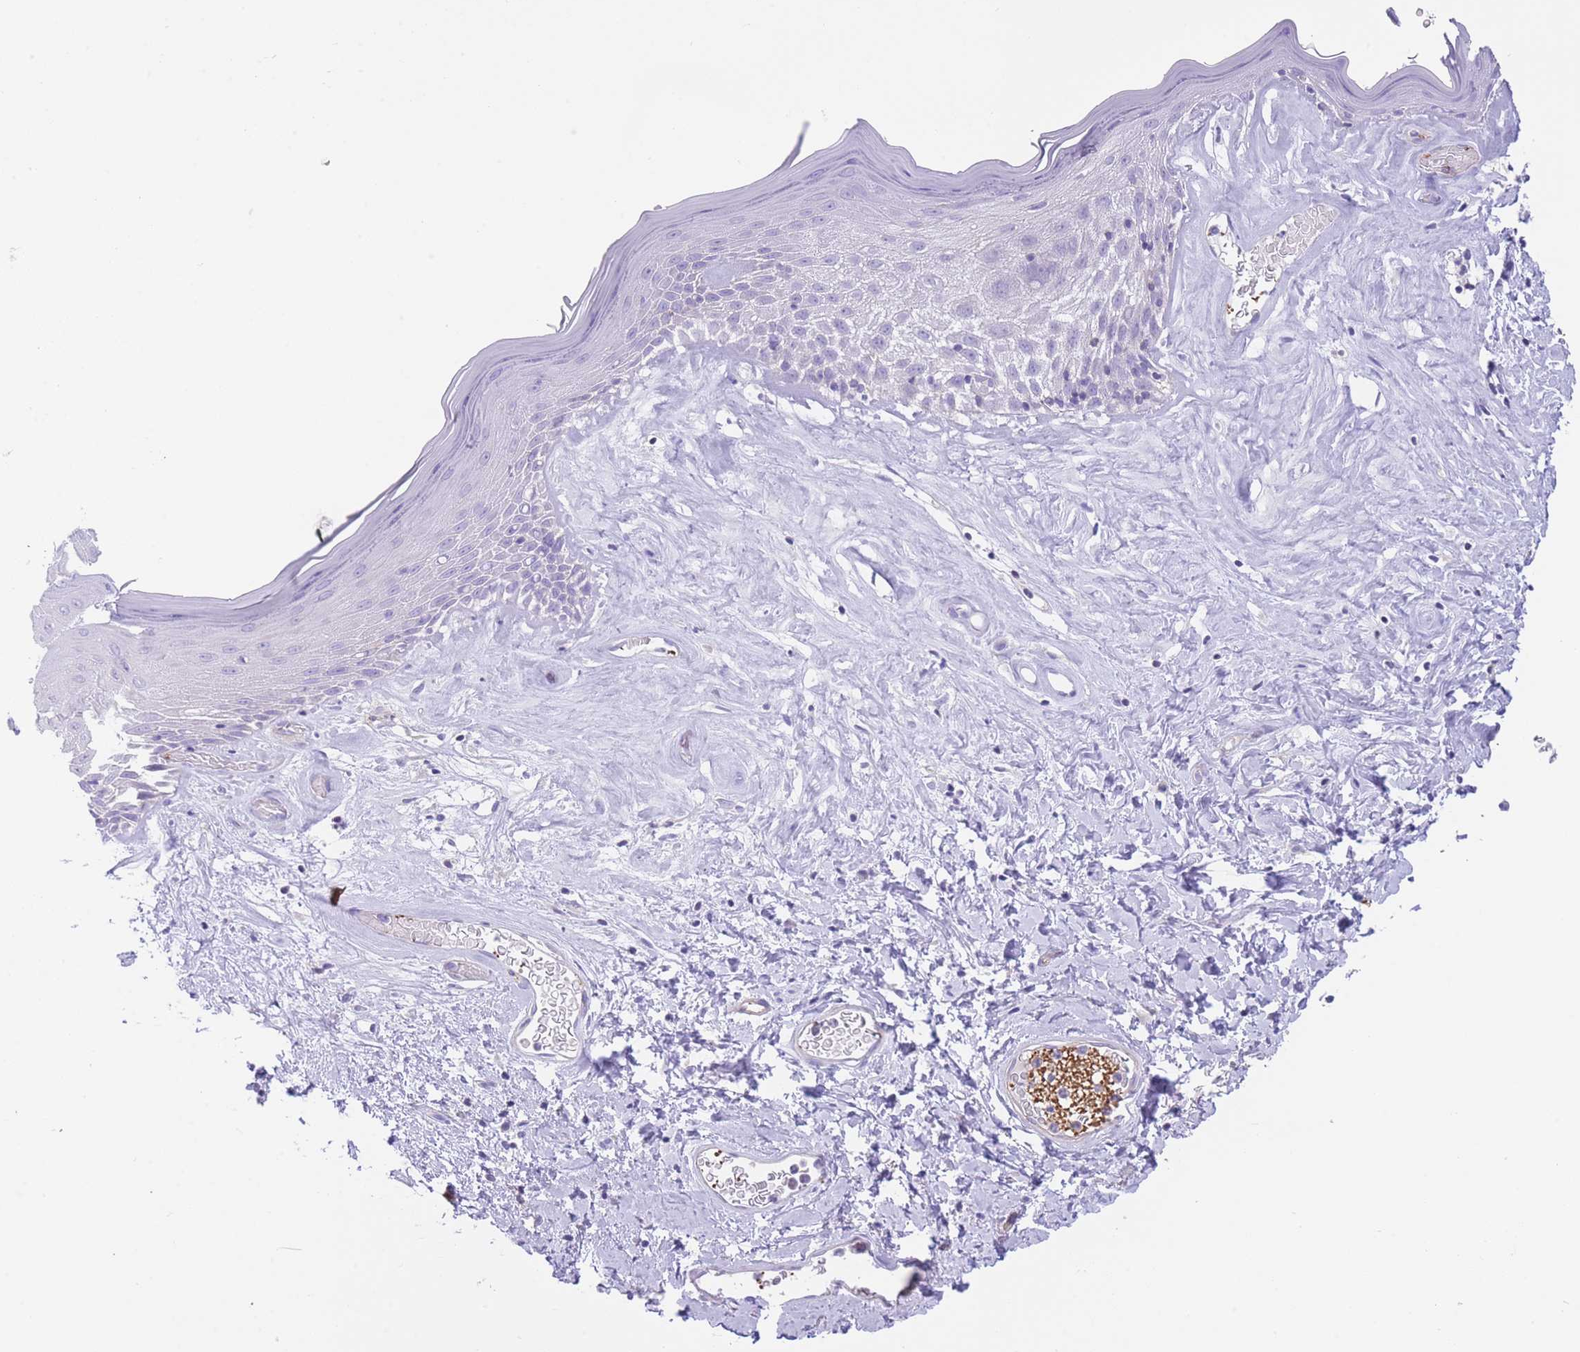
{"staining": {"intensity": "negative", "quantity": "none", "location": "none"}, "tissue": "skin", "cell_type": "Epidermal cells", "image_type": "normal", "snomed": [{"axis": "morphology", "description": "Normal tissue, NOS"}, {"axis": "morphology", "description": "Inflammation, NOS"}, {"axis": "topography", "description": "Vulva"}], "caption": "Micrograph shows no significant protein expression in epidermal cells of benign skin.", "gene": "ENSG00000289258", "patient": {"sex": "female", "age": 86}}